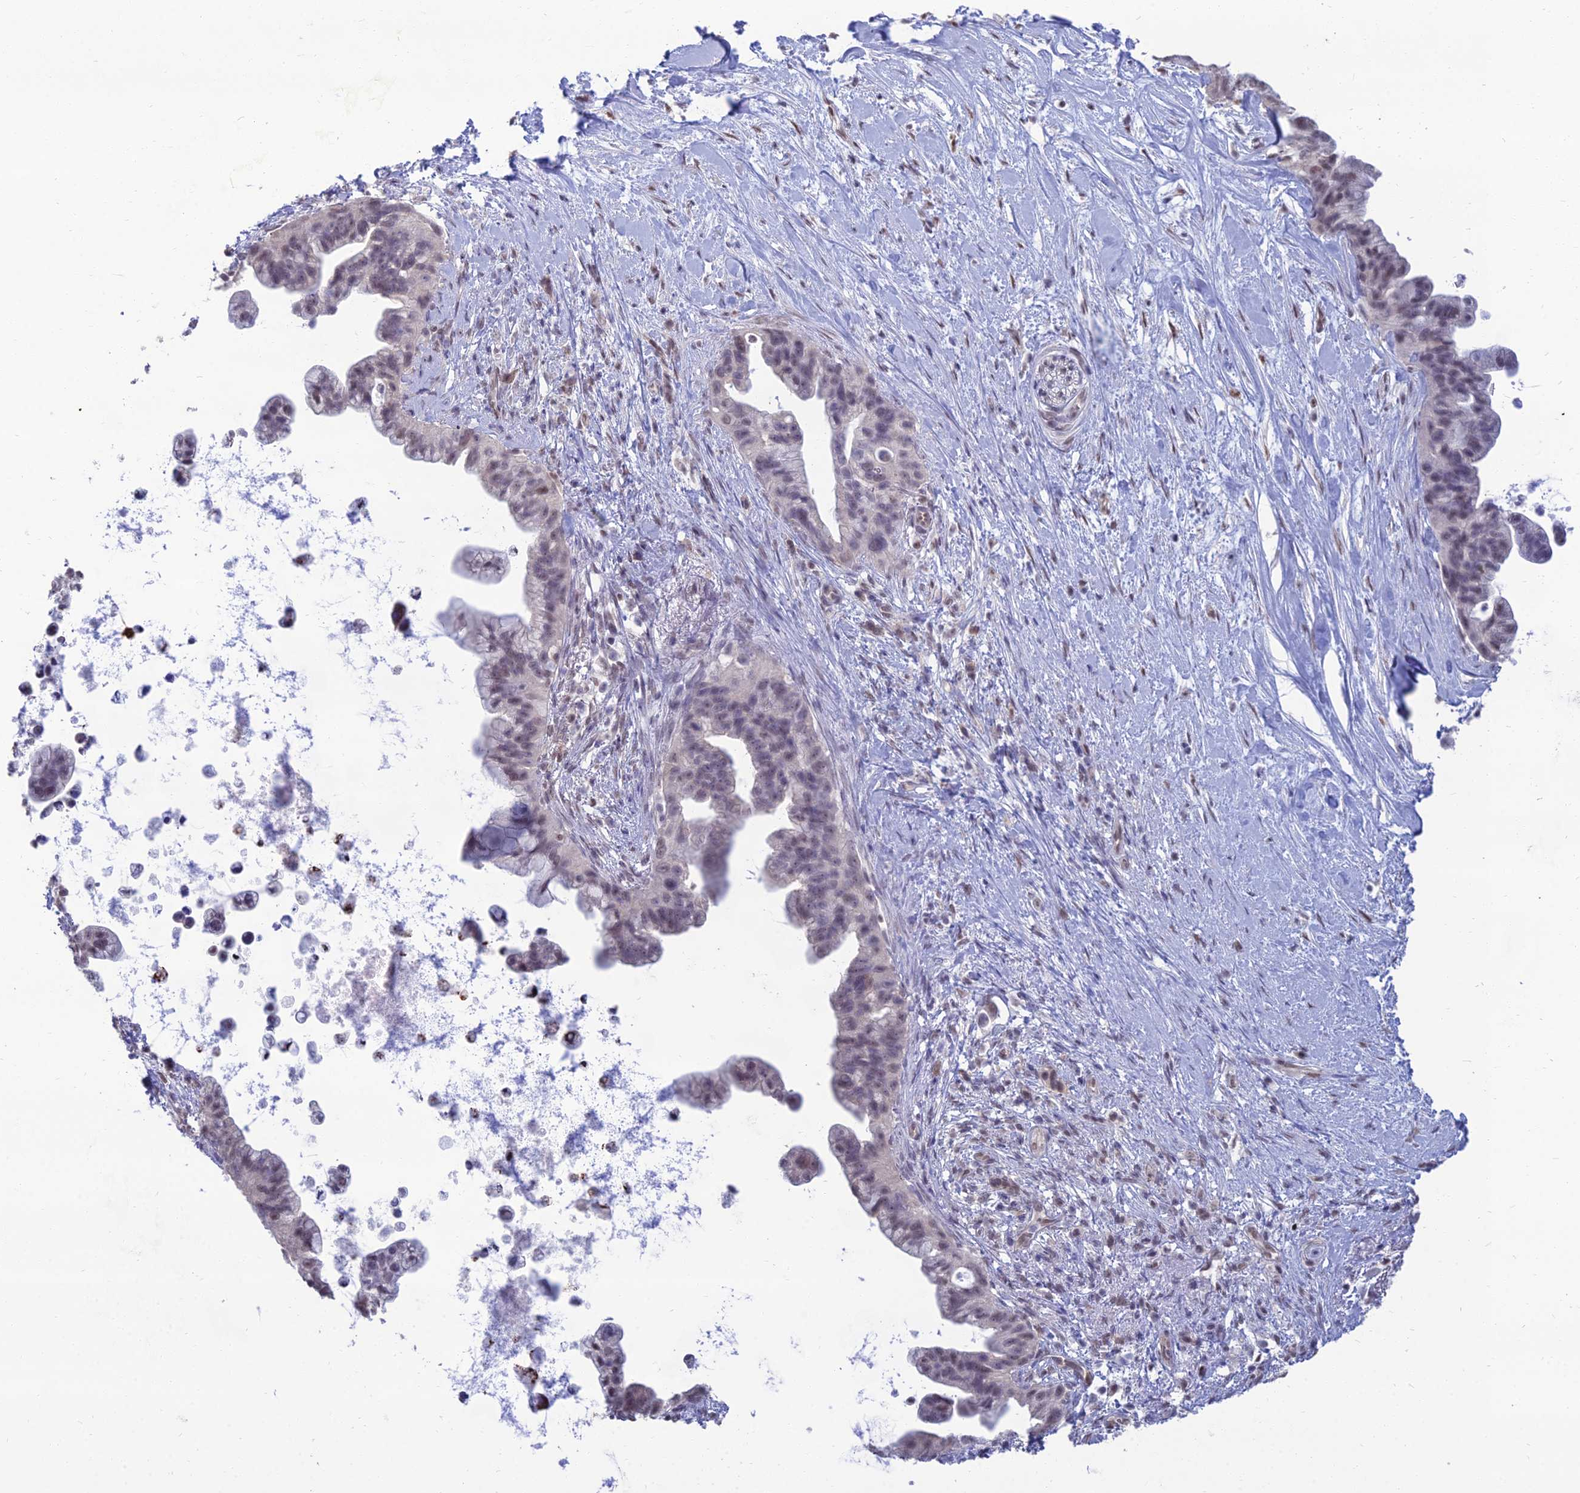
{"staining": {"intensity": "weak", "quantity": "25%-75%", "location": "nuclear"}, "tissue": "pancreatic cancer", "cell_type": "Tumor cells", "image_type": "cancer", "snomed": [{"axis": "morphology", "description": "Adenocarcinoma, NOS"}, {"axis": "topography", "description": "Pancreas"}], "caption": "Adenocarcinoma (pancreatic) tissue demonstrates weak nuclear expression in about 25%-75% of tumor cells", "gene": "SRSF7", "patient": {"sex": "female", "age": 83}}